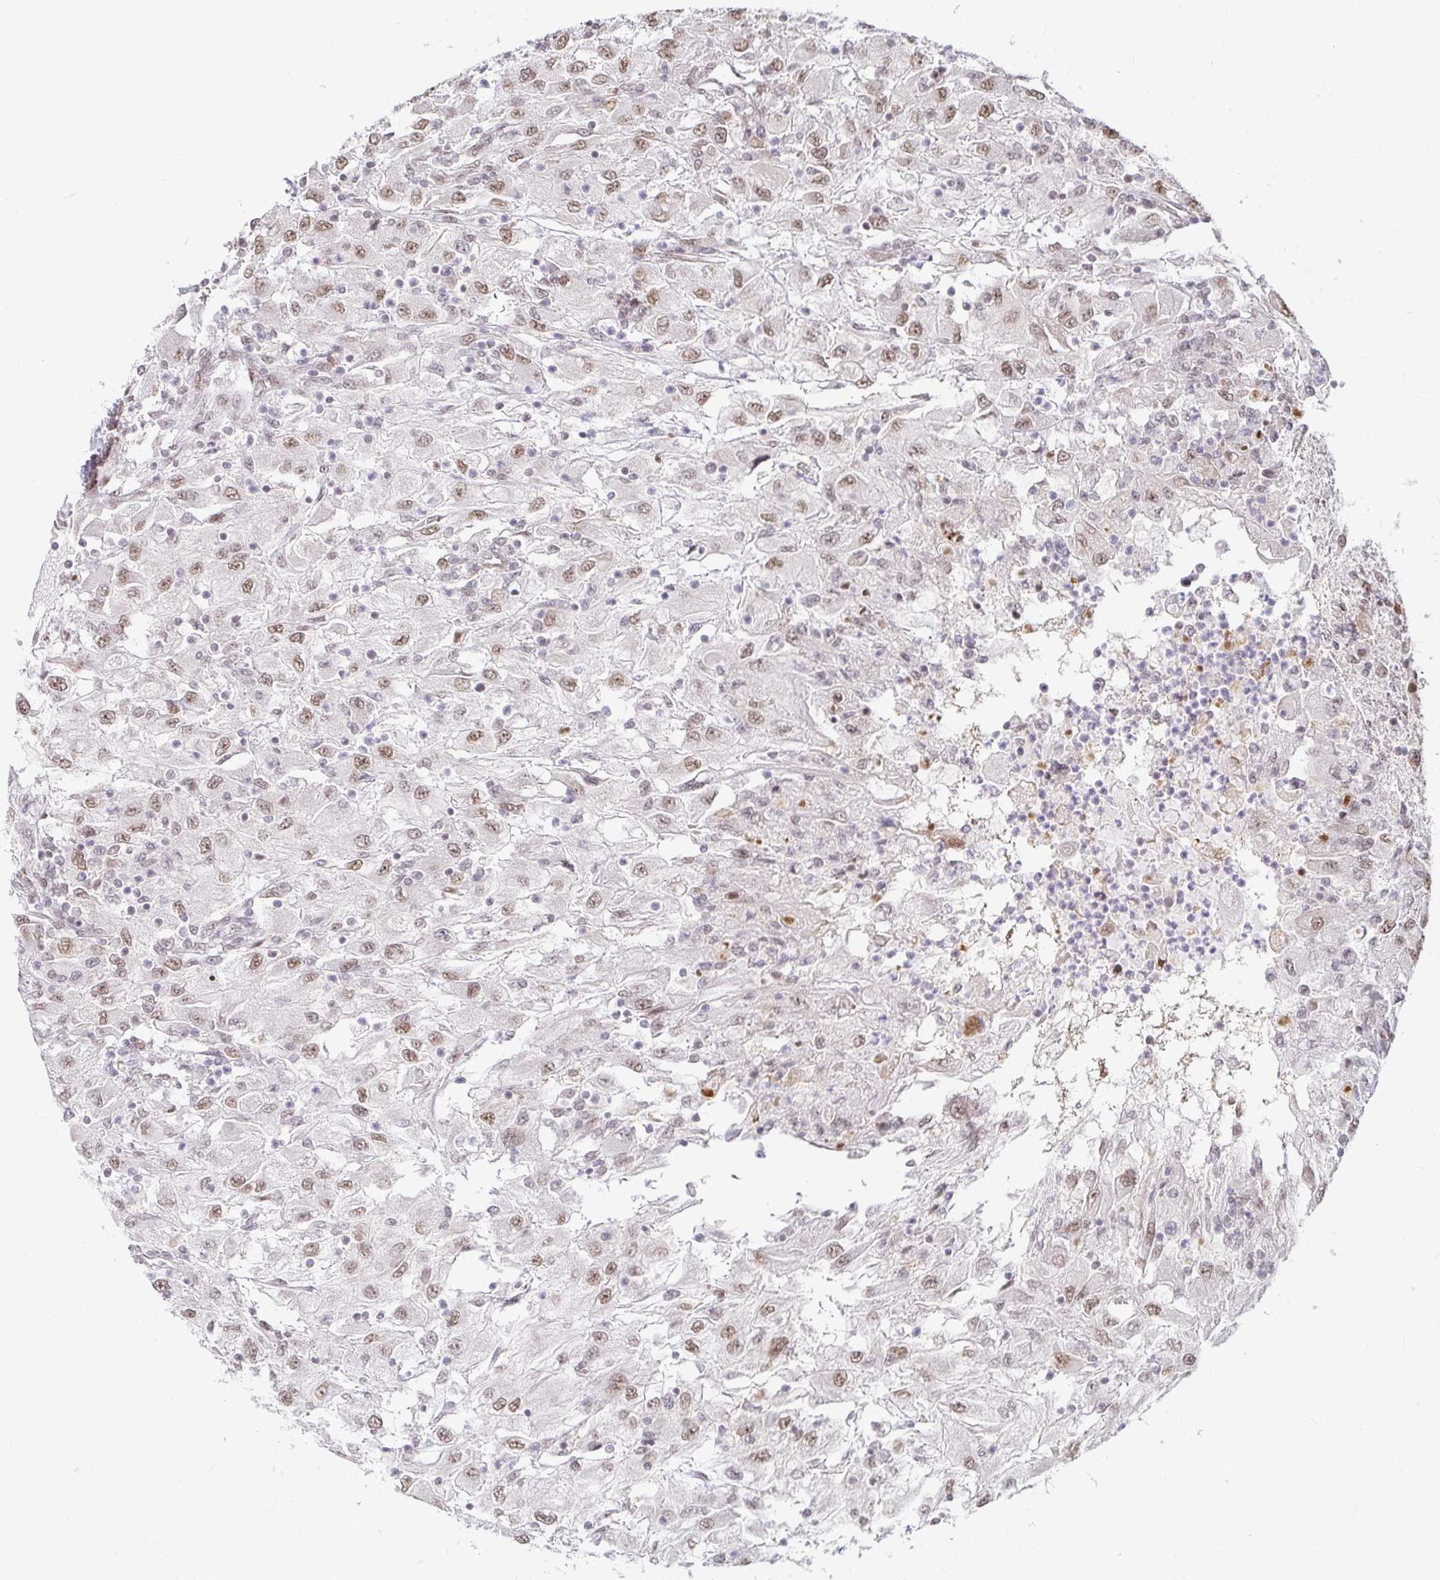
{"staining": {"intensity": "weak", "quantity": "25%-75%", "location": "nuclear"}, "tissue": "renal cancer", "cell_type": "Tumor cells", "image_type": "cancer", "snomed": [{"axis": "morphology", "description": "Adenocarcinoma, NOS"}, {"axis": "topography", "description": "Kidney"}], "caption": "High-magnification brightfield microscopy of adenocarcinoma (renal) stained with DAB (3,3'-diaminobenzidine) (brown) and counterstained with hematoxylin (blue). tumor cells exhibit weak nuclear staining is appreciated in about25%-75% of cells.", "gene": "HNRNPU", "patient": {"sex": "female", "age": 67}}